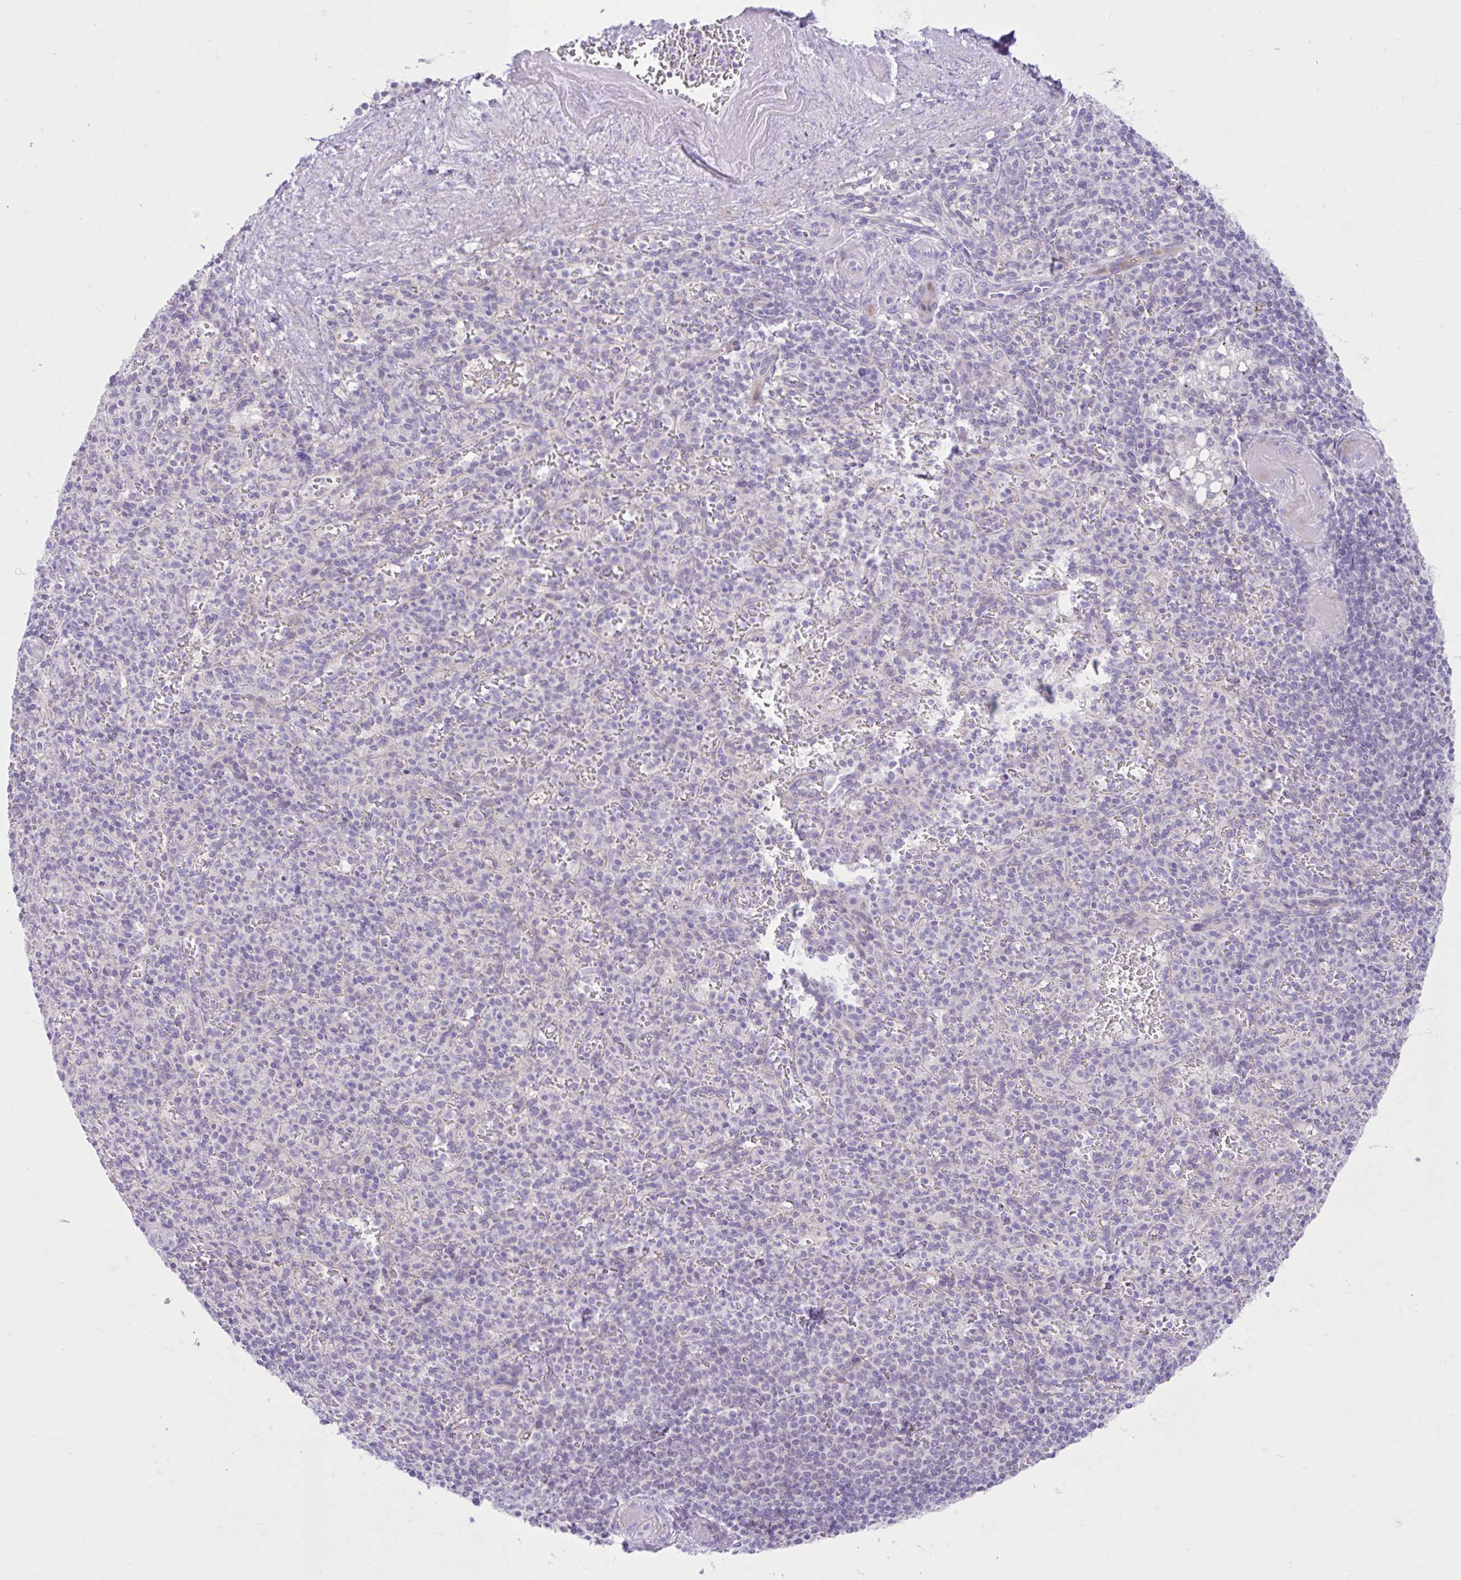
{"staining": {"intensity": "negative", "quantity": "none", "location": "none"}, "tissue": "spleen", "cell_type": "Cells in red pulp", "image_type": "normal", "snomed": [{"axis": "morphology", "description": "Normal tissue, NOS"}, {"axis": "topography", "description": "Spleen"}], "caption": "Cells in red pulp show no significant protein positivity in unremarkable spleen.", "gene": "ZNF101", "patient": {"sex": "female", "age": 74}}